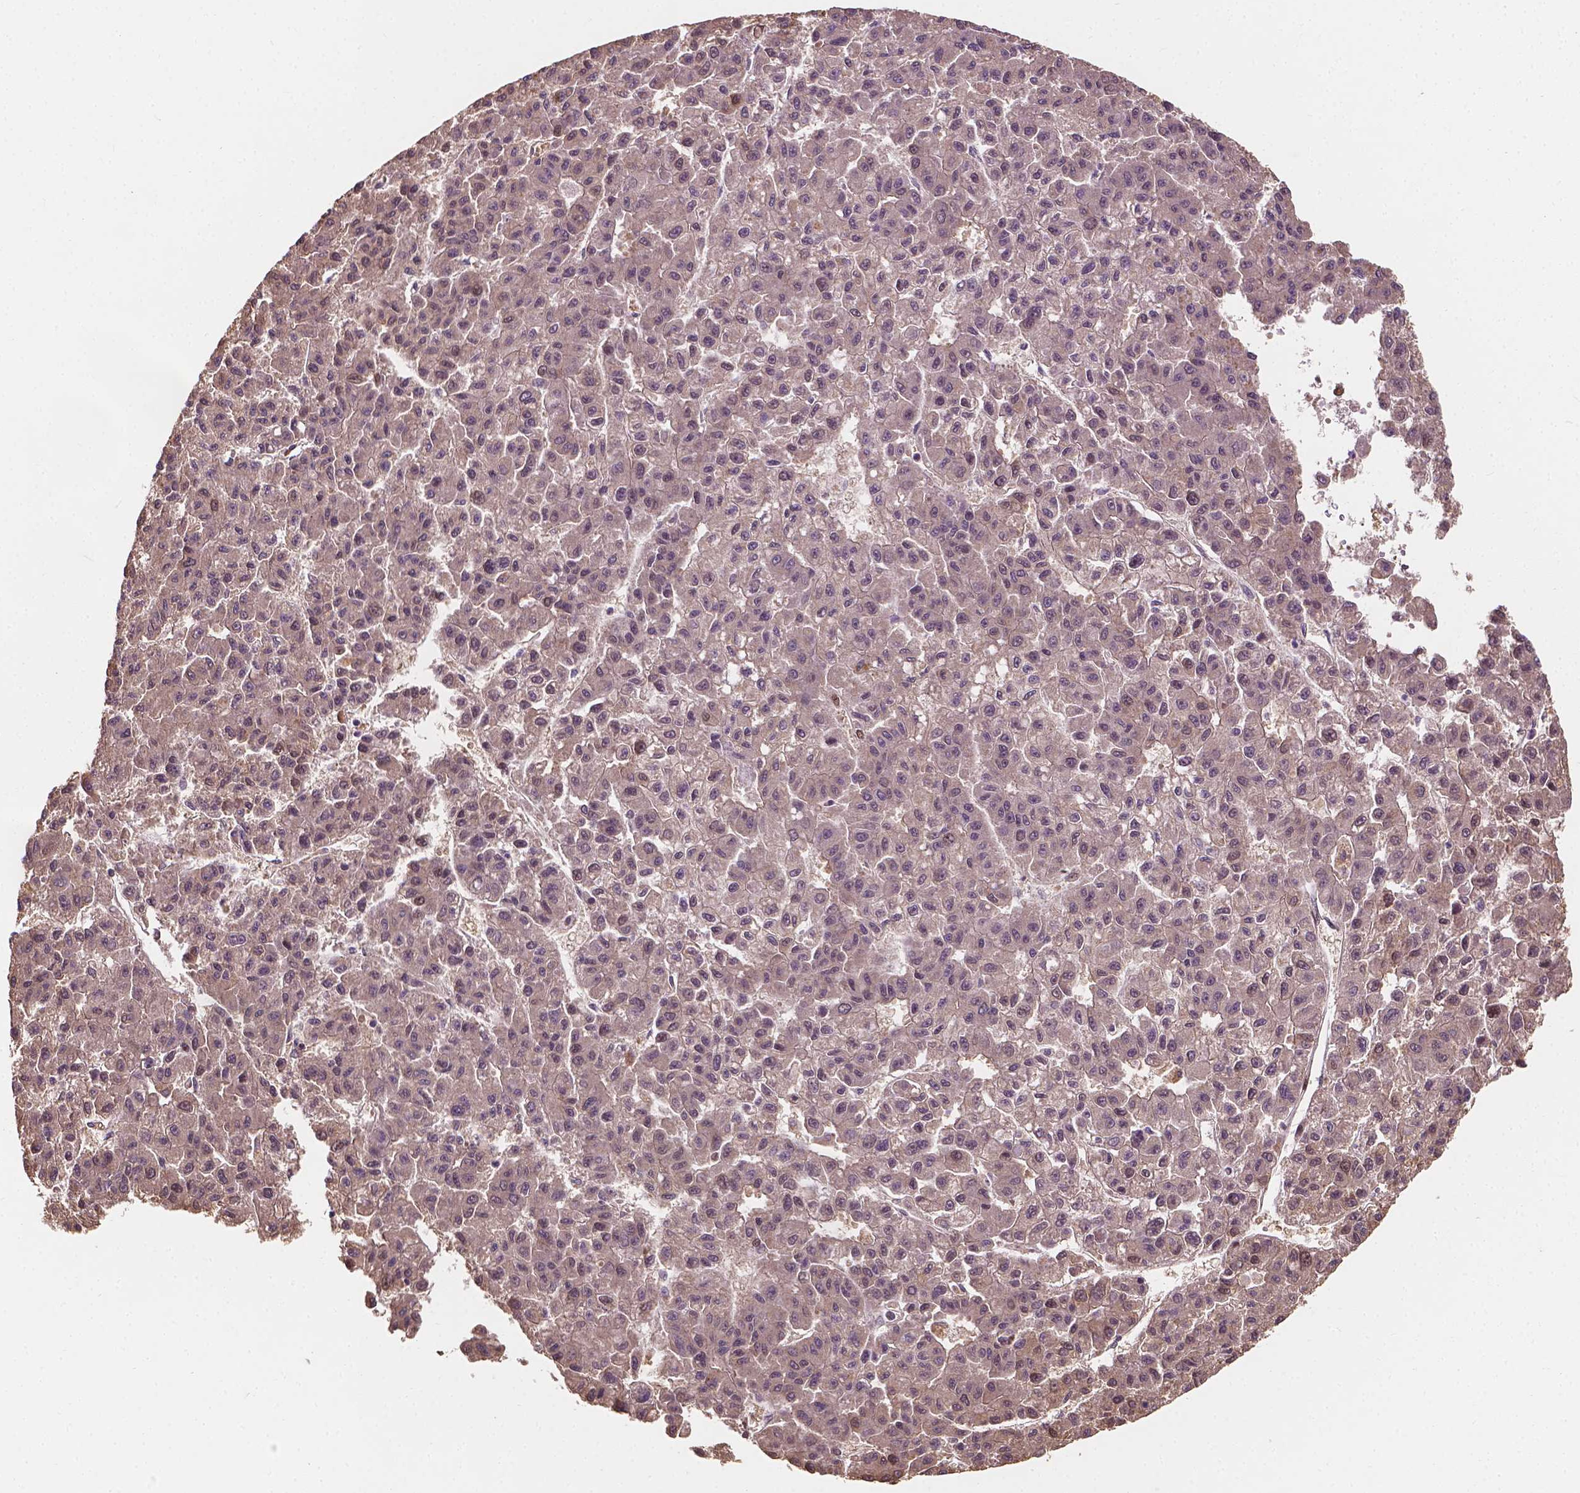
{"staining": {"intensity": "negative", "quantity": "none", "location": "none"}, "tissue": "liver cancer", "cell_type": "Tumor cells", "image_type": "cancer", "snomed": [{"axis": "morphology", "description": "Carcinoma, Hepatocellular, NOS"}, {"axis": "topography", "description": "Liver"}], "caption": "The image shows no staining of tumor cells in liver hepatocellular carcinoma.", "gene": "YAP1", "patient": {"sex": "male", "age": 70}}